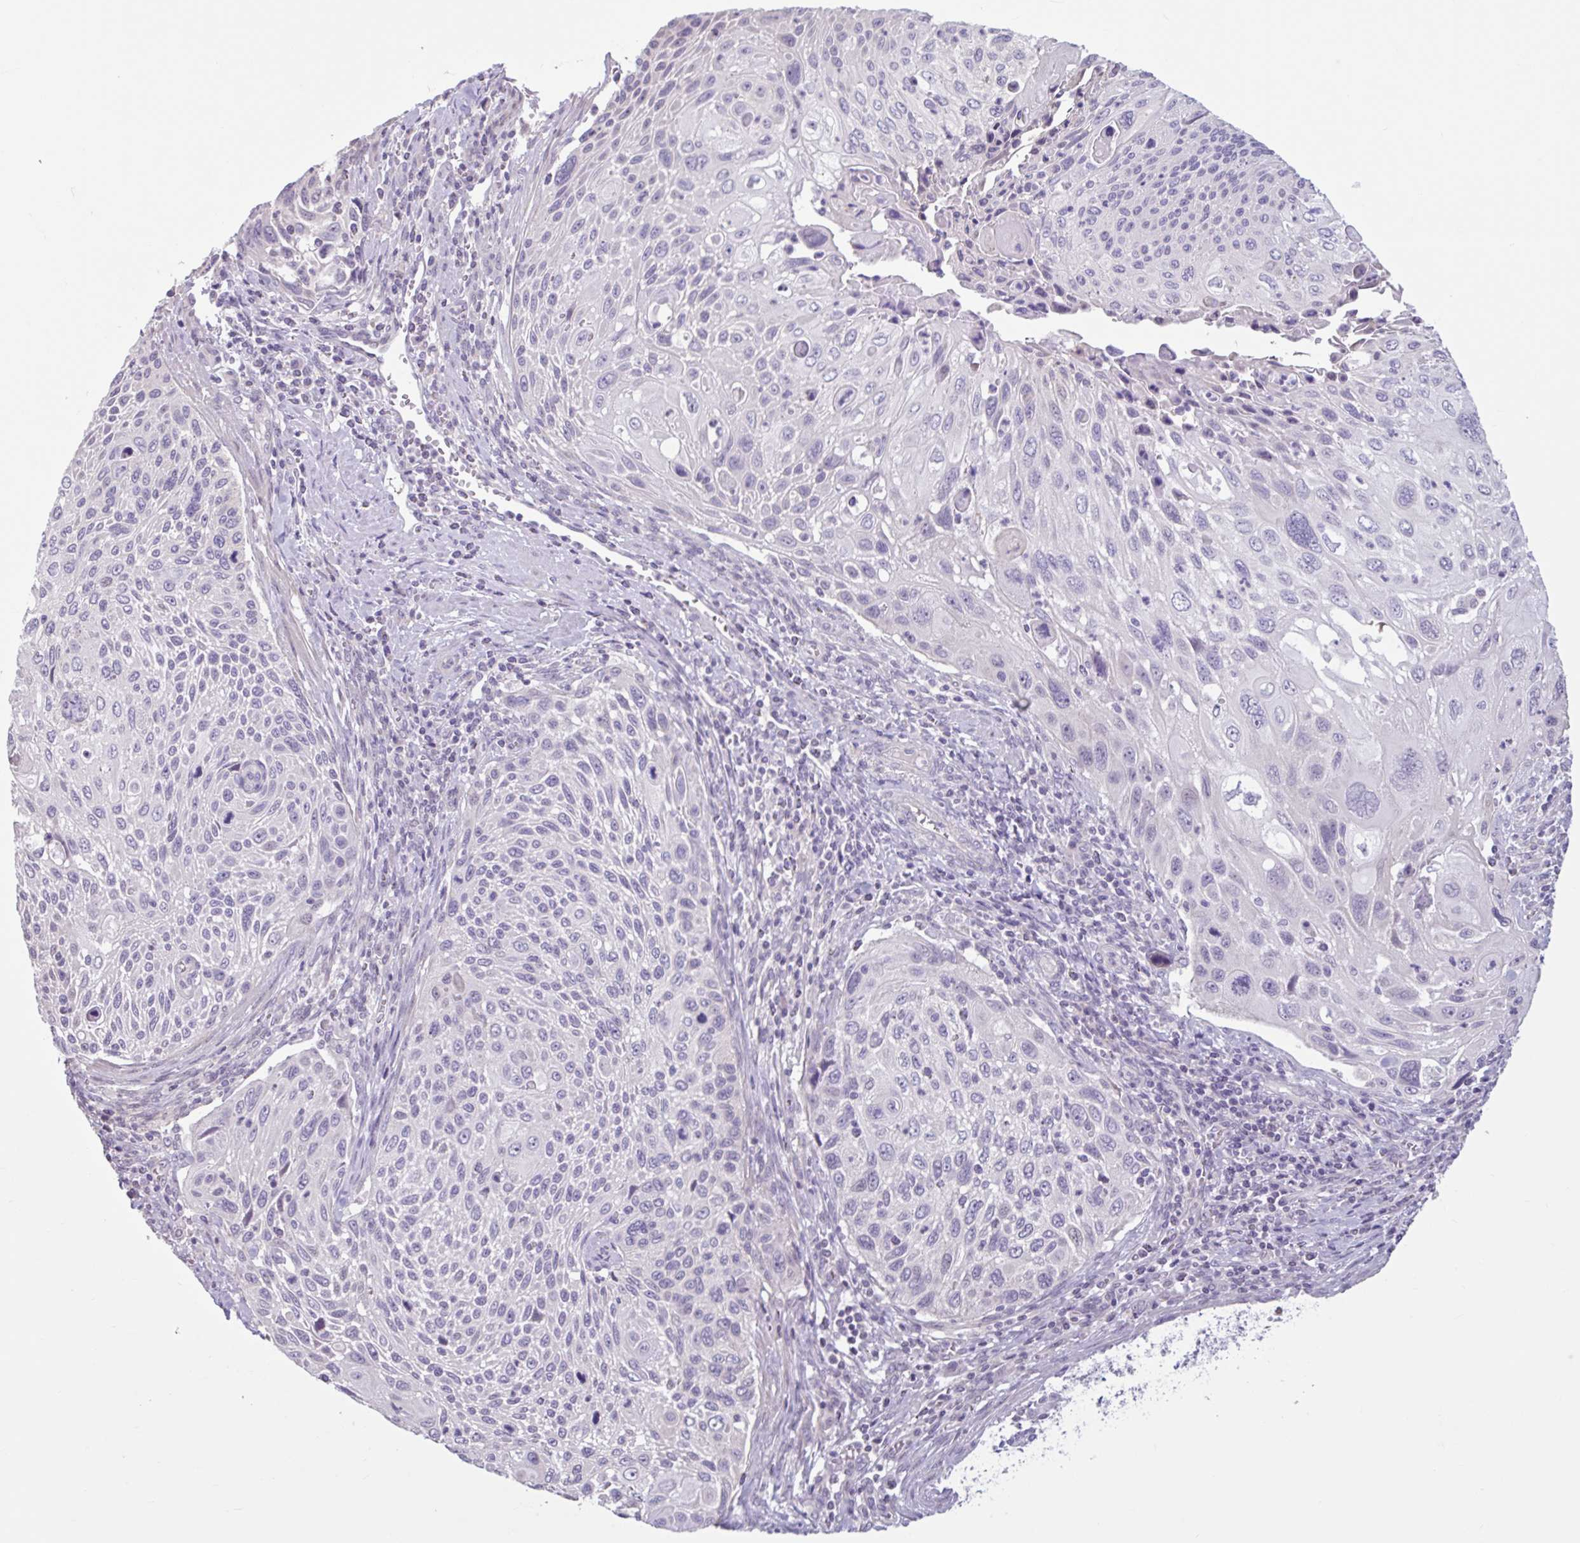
{"staining": {"intensity": "negative", "quantity": "none", "location": "none"}, "tissue": "cervical cancer", "cell_type": "Tumor cells", "image_type": "cancer", "snomed": [{"axis": "morphology", "description": "Squamous cell carcinoma, NOS"}, {"axis": "topography", "description": "Cervix"}], "caption": "Tumor cells are negative for brown protein staining in cervical squamous cell carcinoma.", "gene": "CDH19", "patient": {"sex": "female", "age": 70}}